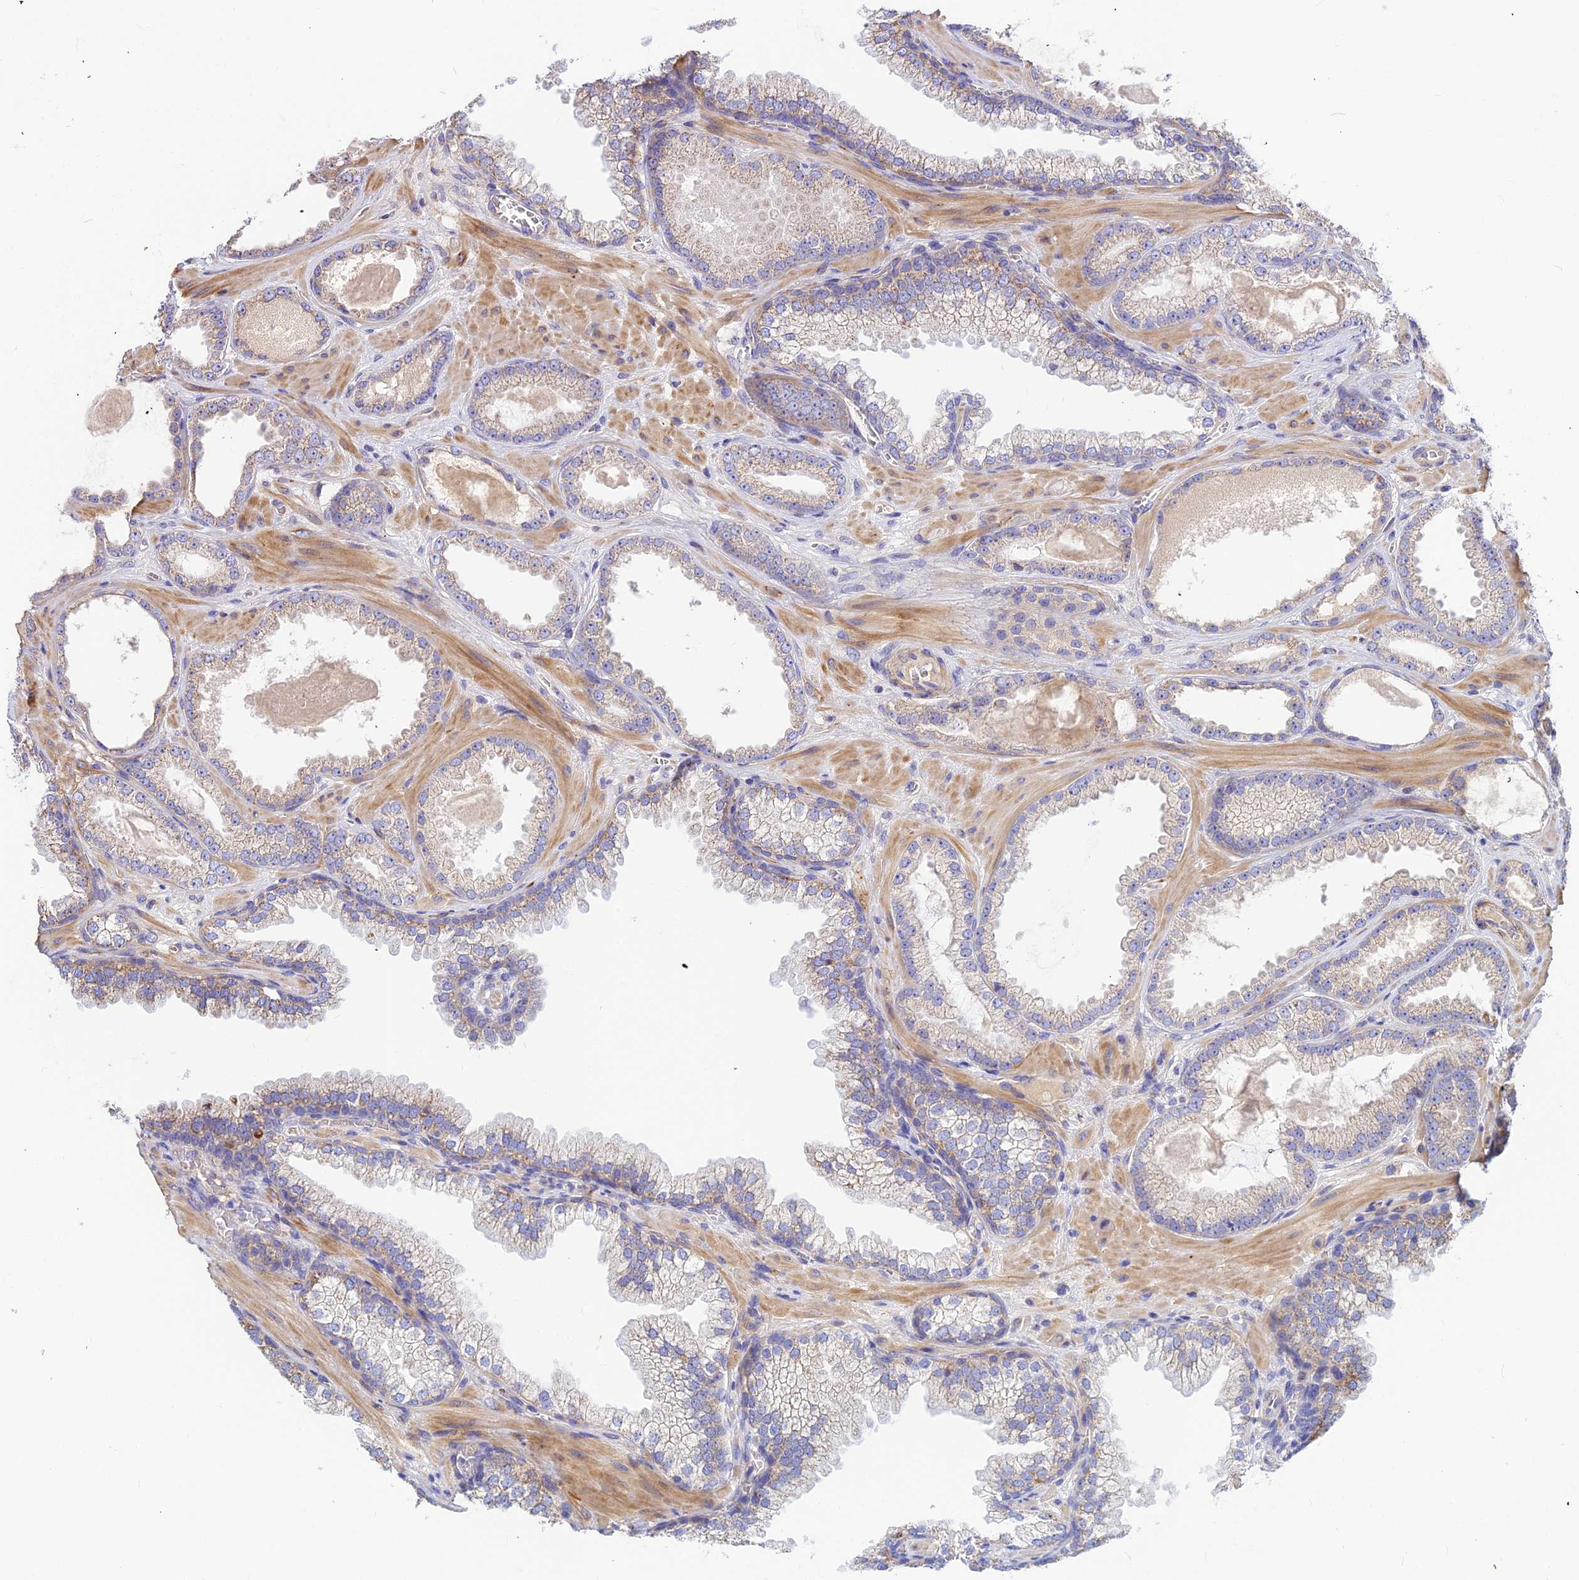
{"staining": {"intensity": "weak", "quantity": "<25%", "location": "cytoplasmic/membranous"}, "tissue": "prostate cancer", "cell_type": "Tumor cells", "image_type": "cancer", "snomed": [{"axis": "morphology", "description": "Adenocarcinoma, Low grade"}, {"axis": "topography", "description": "Prostate"}], "caption": "This is an immunohistochemistry image of low-grade adenocarcinoma (prostate). There is no expression in tumor cells.", "gene": "ASPHD1", "patient": {"sex": "male", "age": 57}}